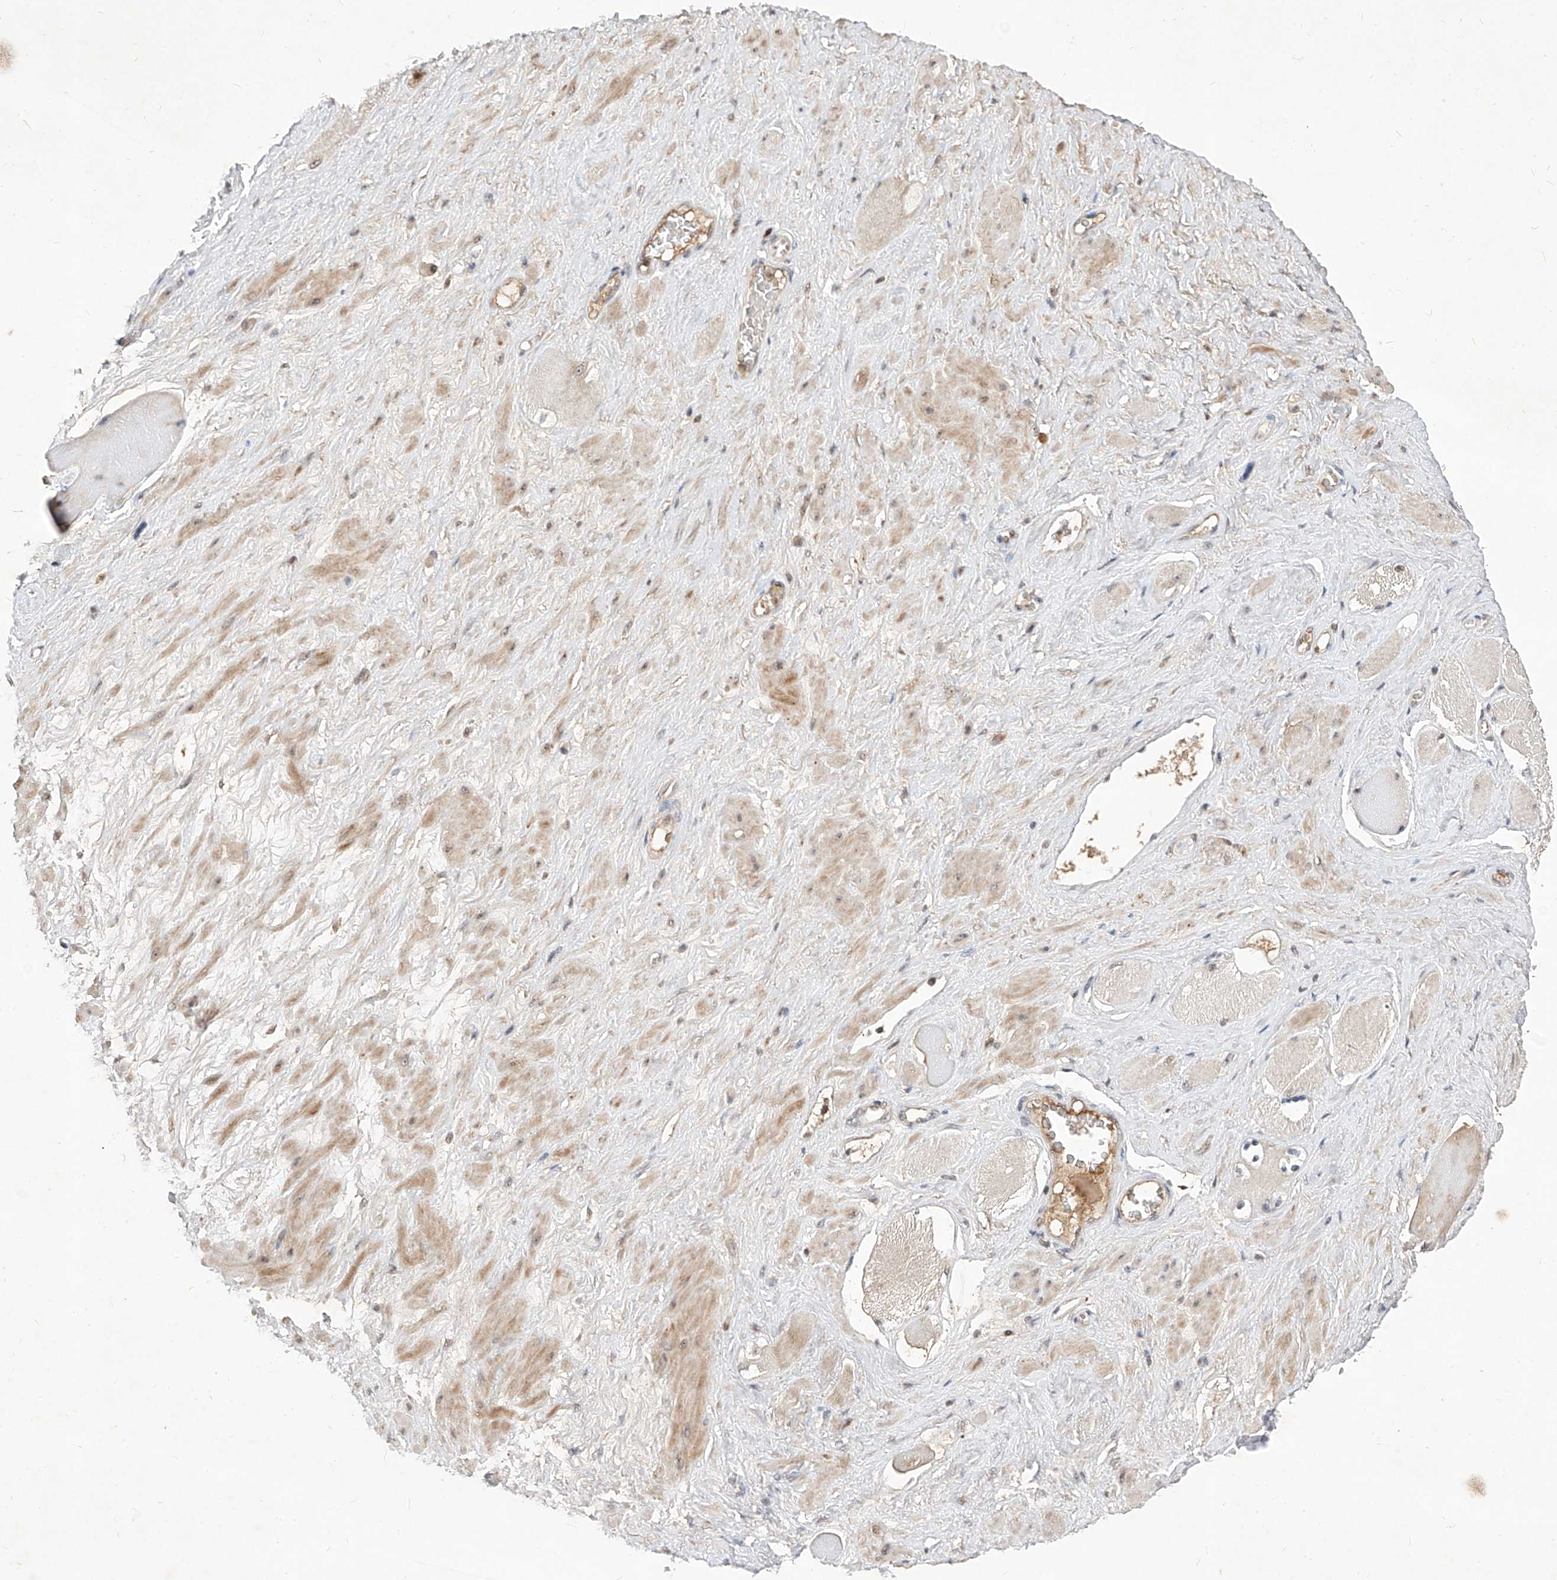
{"staining": {"intensity": "moderate", "quantity": ">75%", "location": "cytoplasmic/membranous"}, "tissue": "adipose tissue", "cell_type": "Adipocytes", "image_type": "normal", "snomed": [{"axis": "morphology", "description": "Normal tissue, NOS"}, {"axis": "morphology", "description": "Adenocarcinoma, Low grade"}, {"axis": "topography", "description": "Prostate"}, {"axis": "topography", "description": "Peripheral nerve tissue"}], "caption": "A medium amount of moderate cytoplasmic/membranous positivity is seen in about >75% of adipocytes in benign adipose tissue.", "gene": "LGR4", "patient": {"sex": "male", "age": 63}}